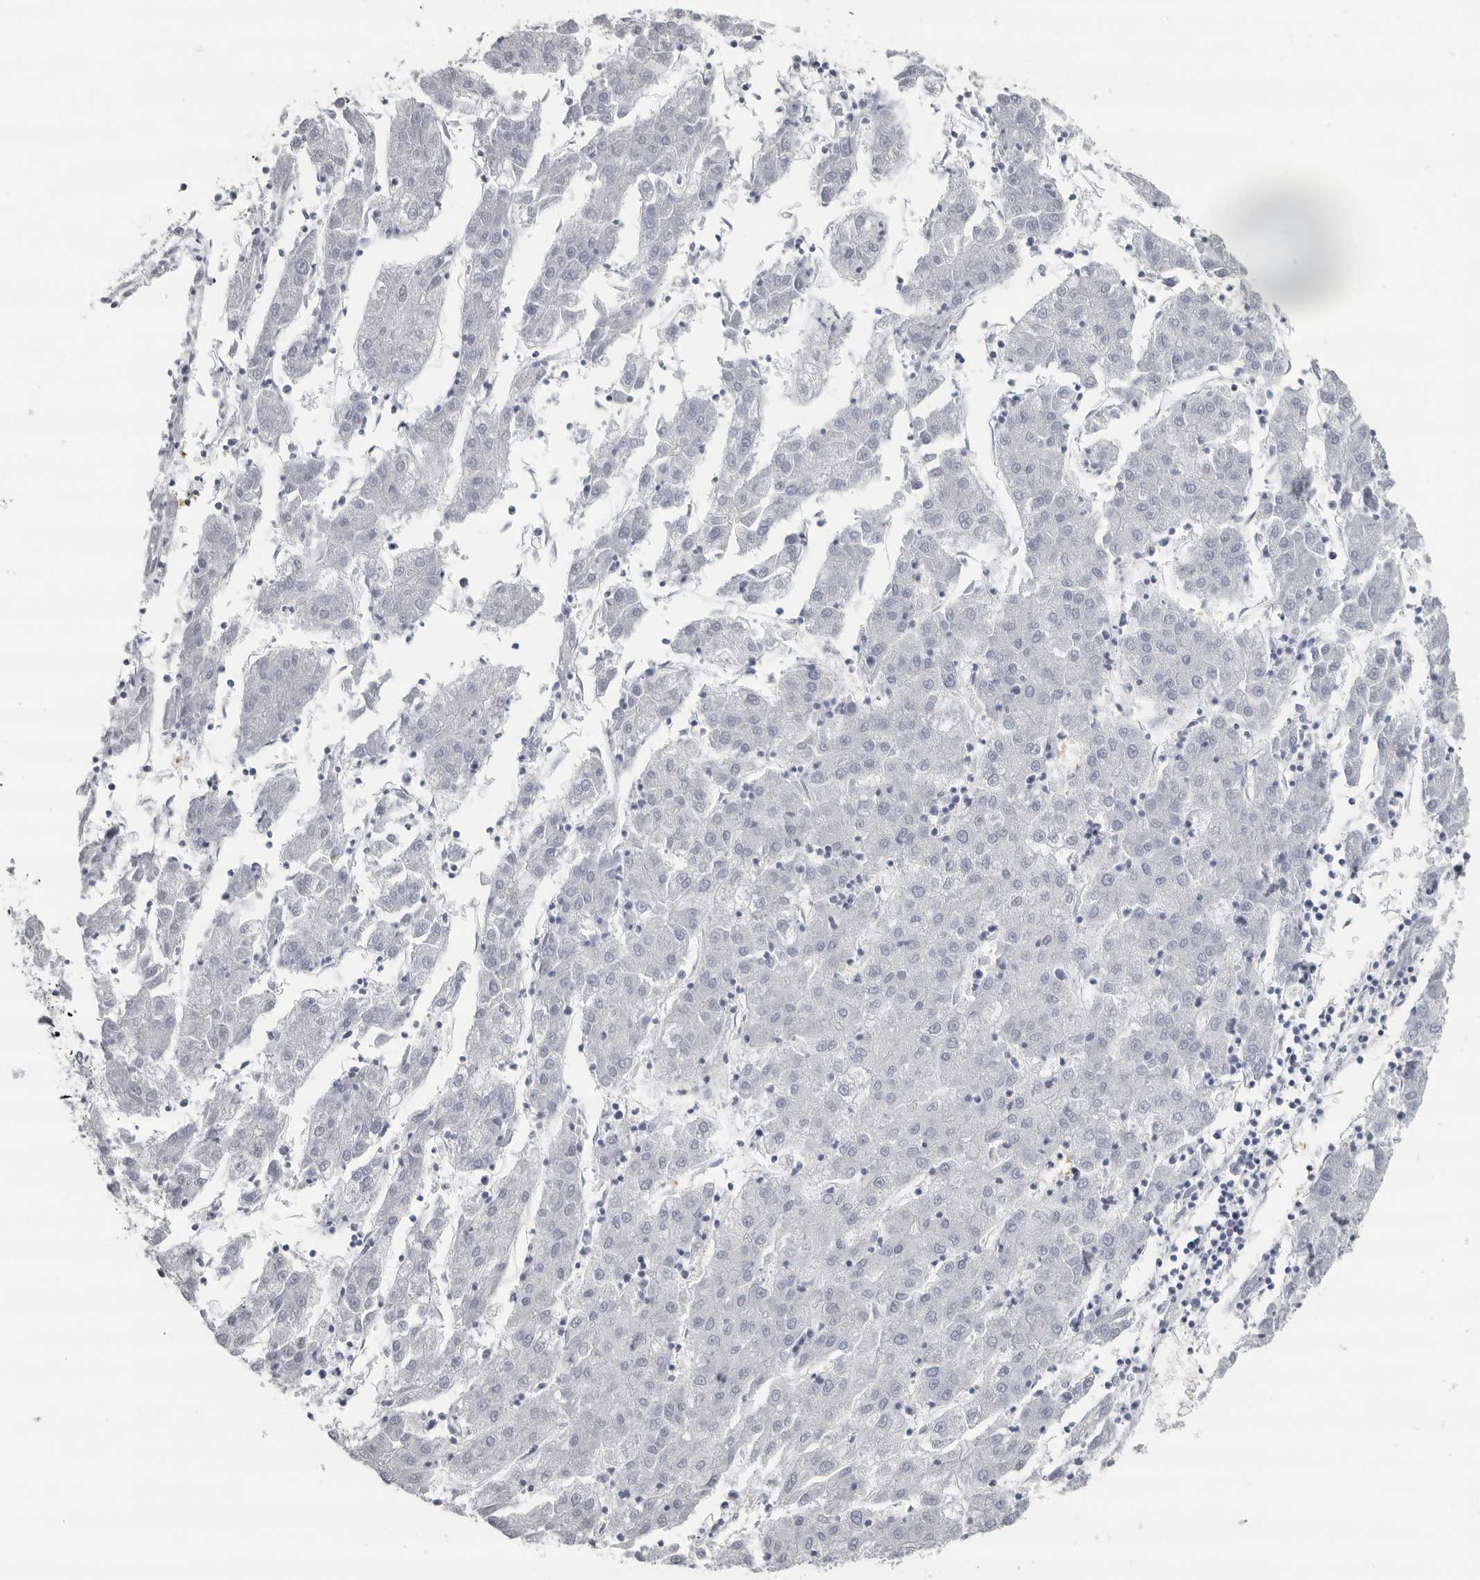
{"staining": {"intensity": "negative", "quantity": "none", "location": "none"}, "tissue": "liver cancer", "cell_type": "Tumor cells", "image_type": "cancer", "snomed": [{"axis": "morphology", "description": "Carcinoma, Hepatocellular, NOS"}, {"axis": "topography", "description": "Liver"}], "caption": "Micrograph shows no significant protein expression in tumor cells of liver cancer (hepatocellular carcinoma). Brightfield microscopy of immunohistochemistry stained with DAB (brown) and hematoxylin (blue), captured at high magnification.", "gene": "EPB41", "patient": {"sex": "male", "age": 72}}